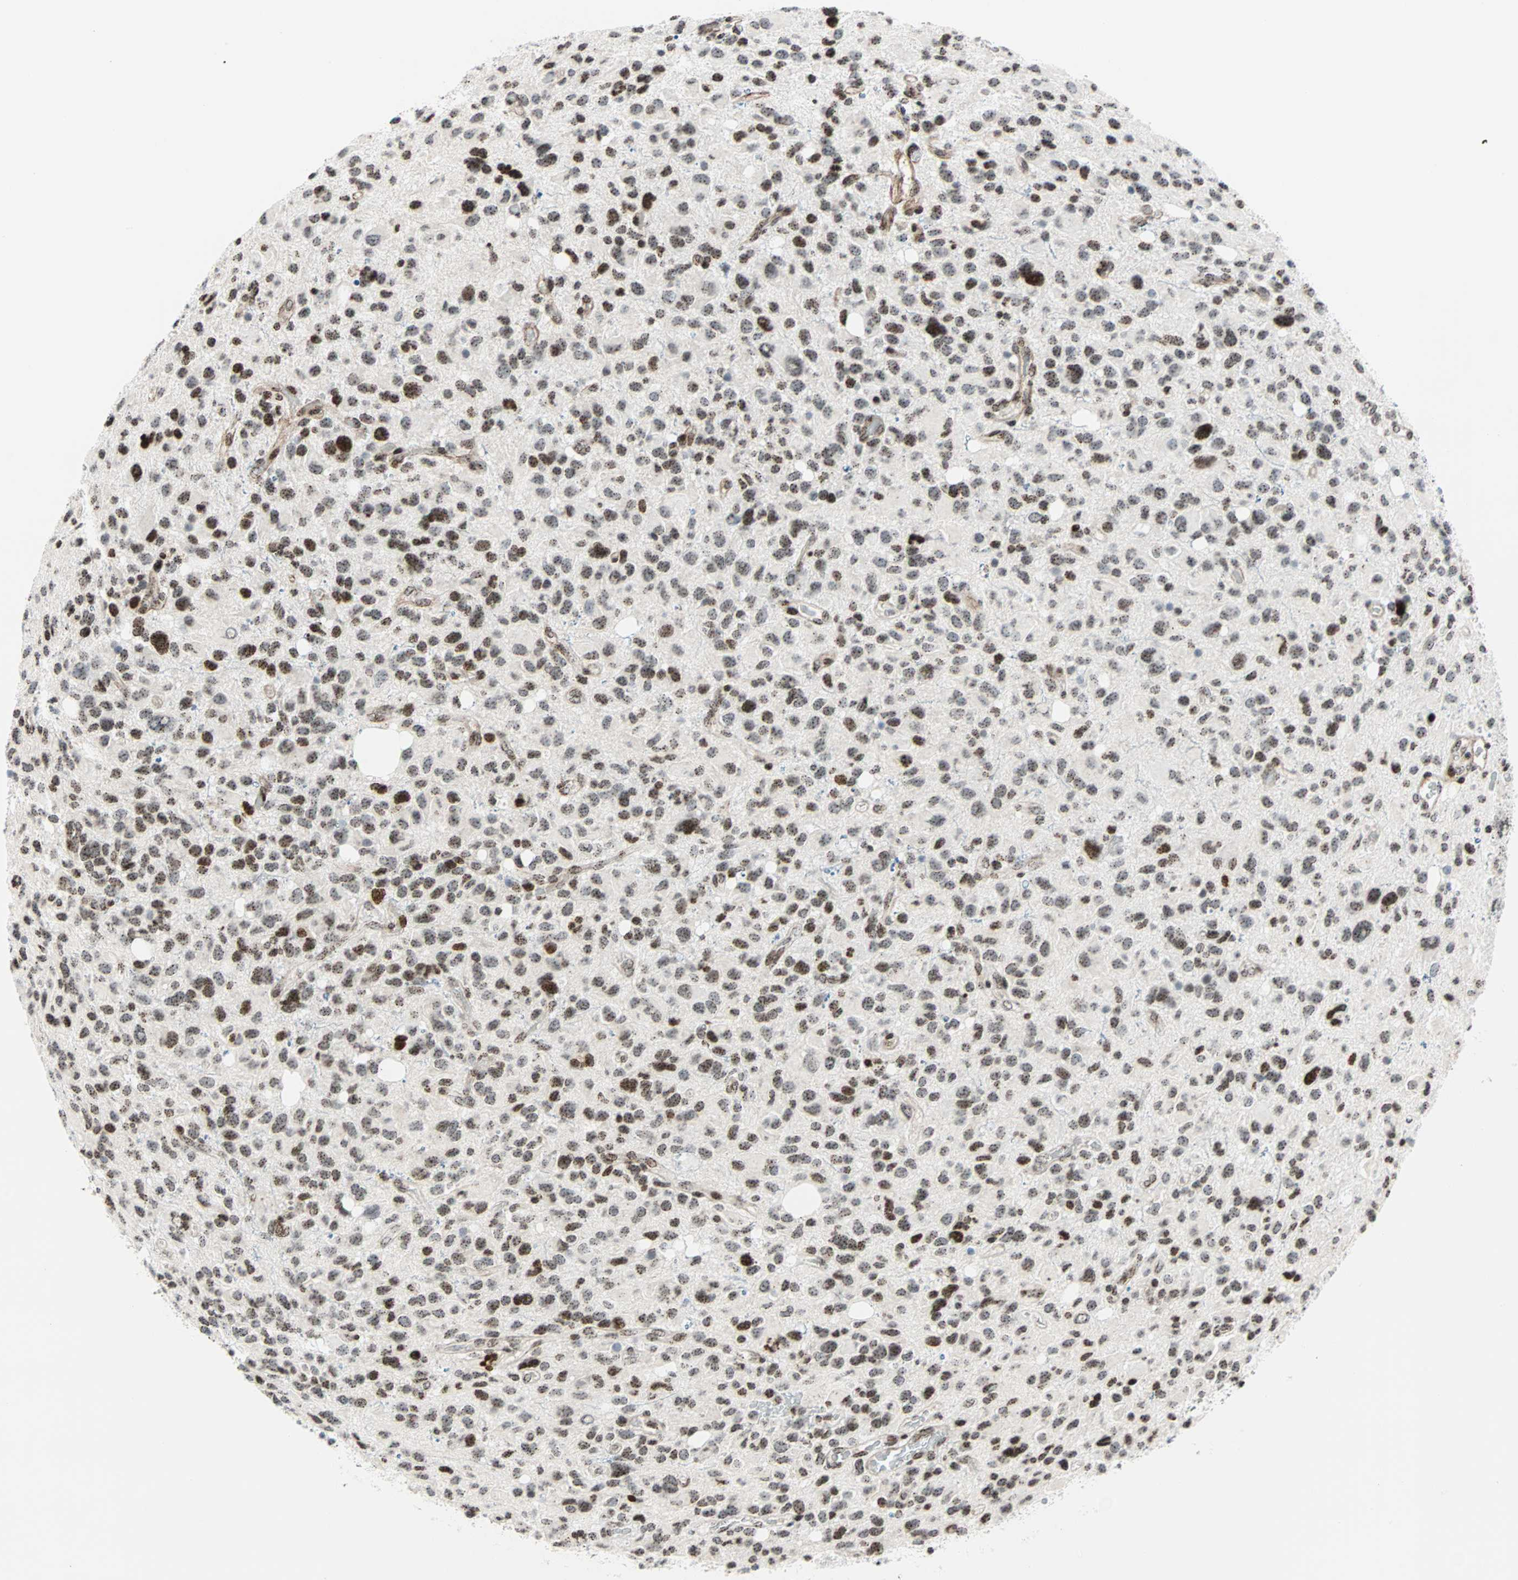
{"staining": {"intensity": "moderate", "quantity": ">75%", "location": "nuclear"}, "tissue": "glioma", "cell_type": "Tumor cells", "image_type": "cancer", "snomed": [{"axis": "morphology", "description": "Glioma, malignant, High grade"}, {"axis": "topography", "description": "Brain"}], "caption": "IHC of human malignant high-grade glioma displays medium levels of moderate nuclear staining in approximately >75% of tumor cells.", "gene": "CENPA", "patient": {"sex": "male", "age": 48}}